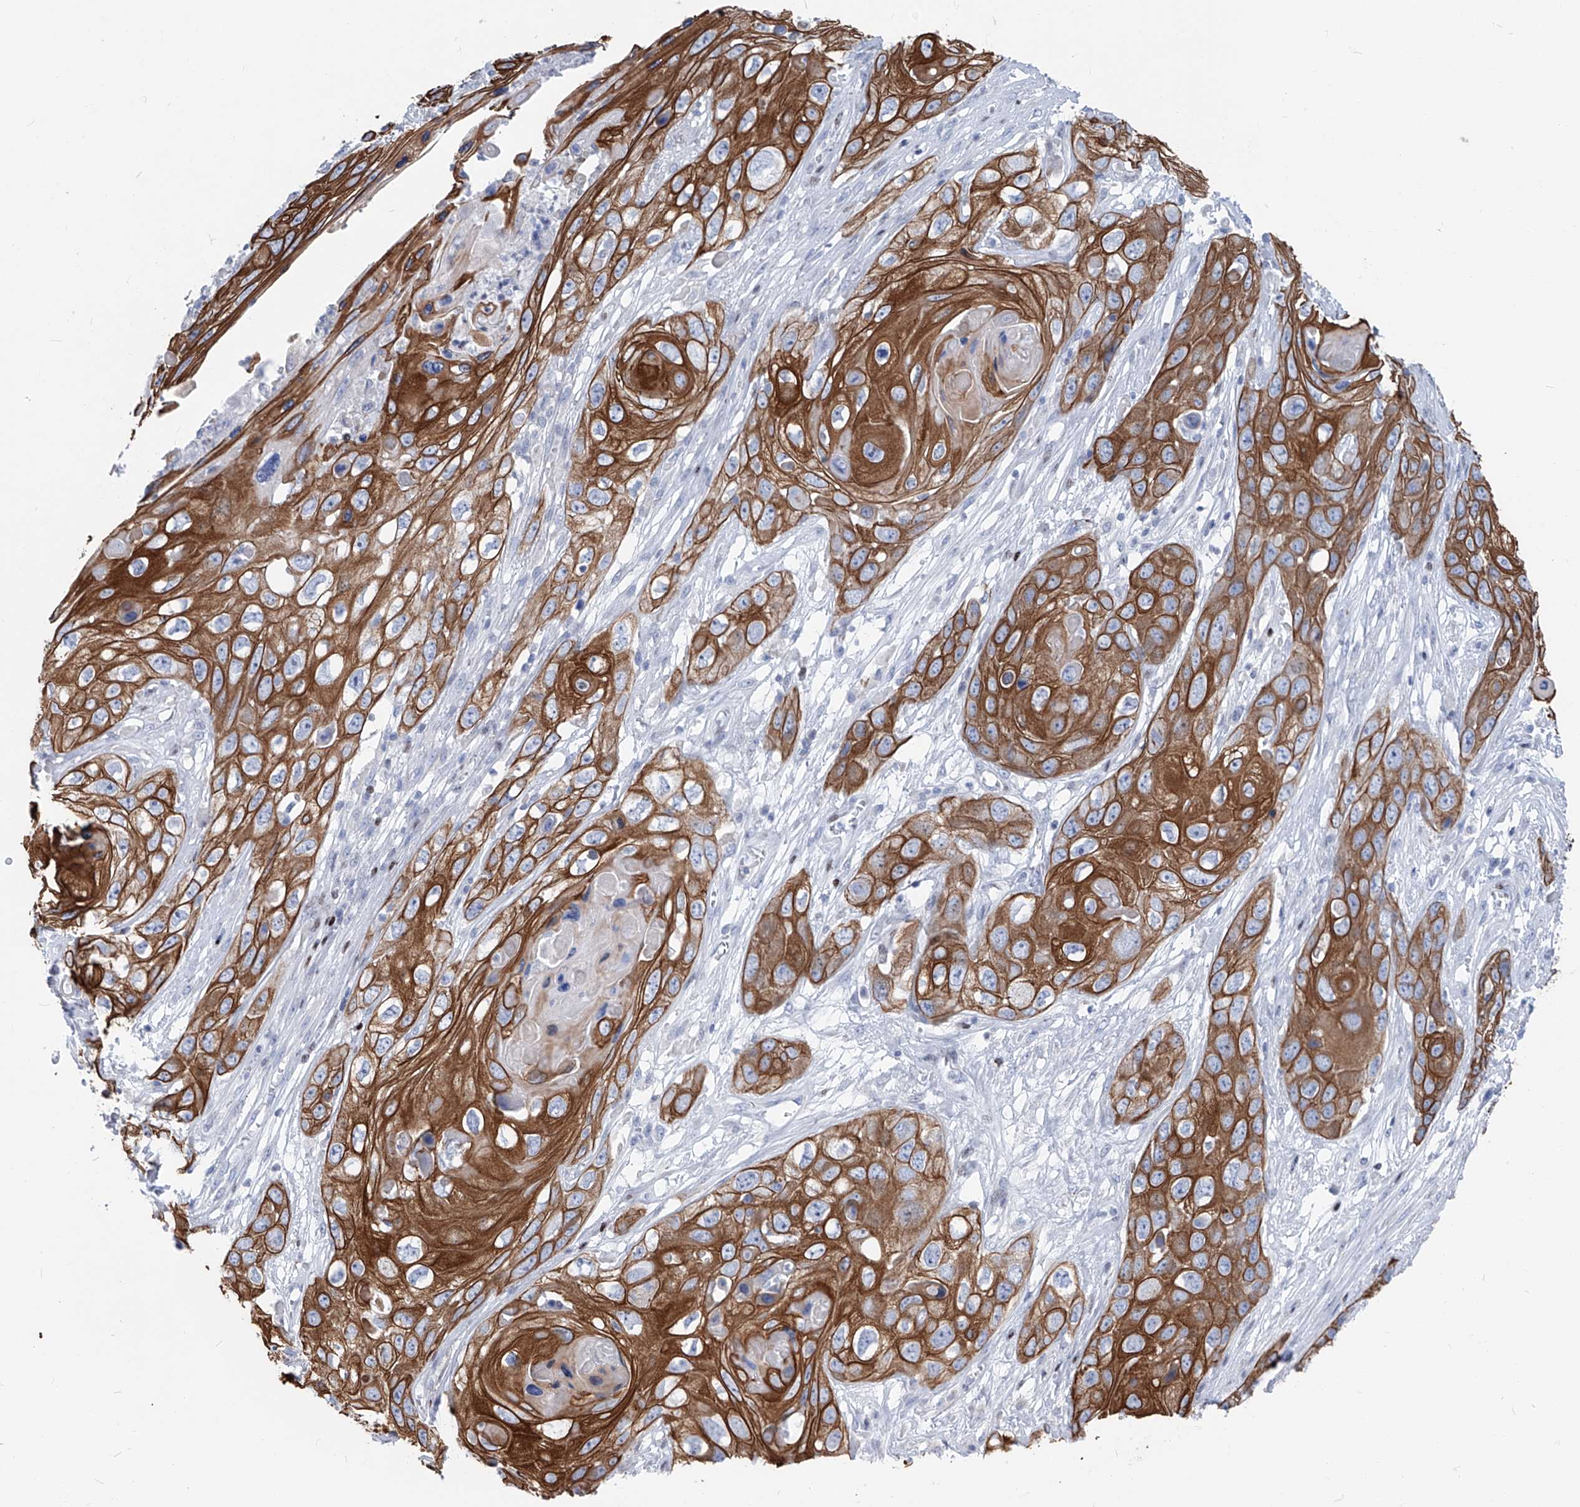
{"staining": {"intensity": "strong", "quantity": ">75%", "location": "cytoplasmic/membranous"}, "tissue": "skin cancer", "cell_type": "Tumor cells", "image_type": "cancer", "snomed": [{"axis": "morphology", "description": "Squamous cell carcinoma, NOS"}, {"axis": "topography", "description": "Skin"}], "caption": "This micrograph shows immunohistochemistry (IHC) staining of skin cancer (squamous cell carcinoma), with high strong cytoplasmic/membranous staining in about >75% of tumor cells.", "gene": "FRS3", "patient": {"sex": "male", "age": 55}}